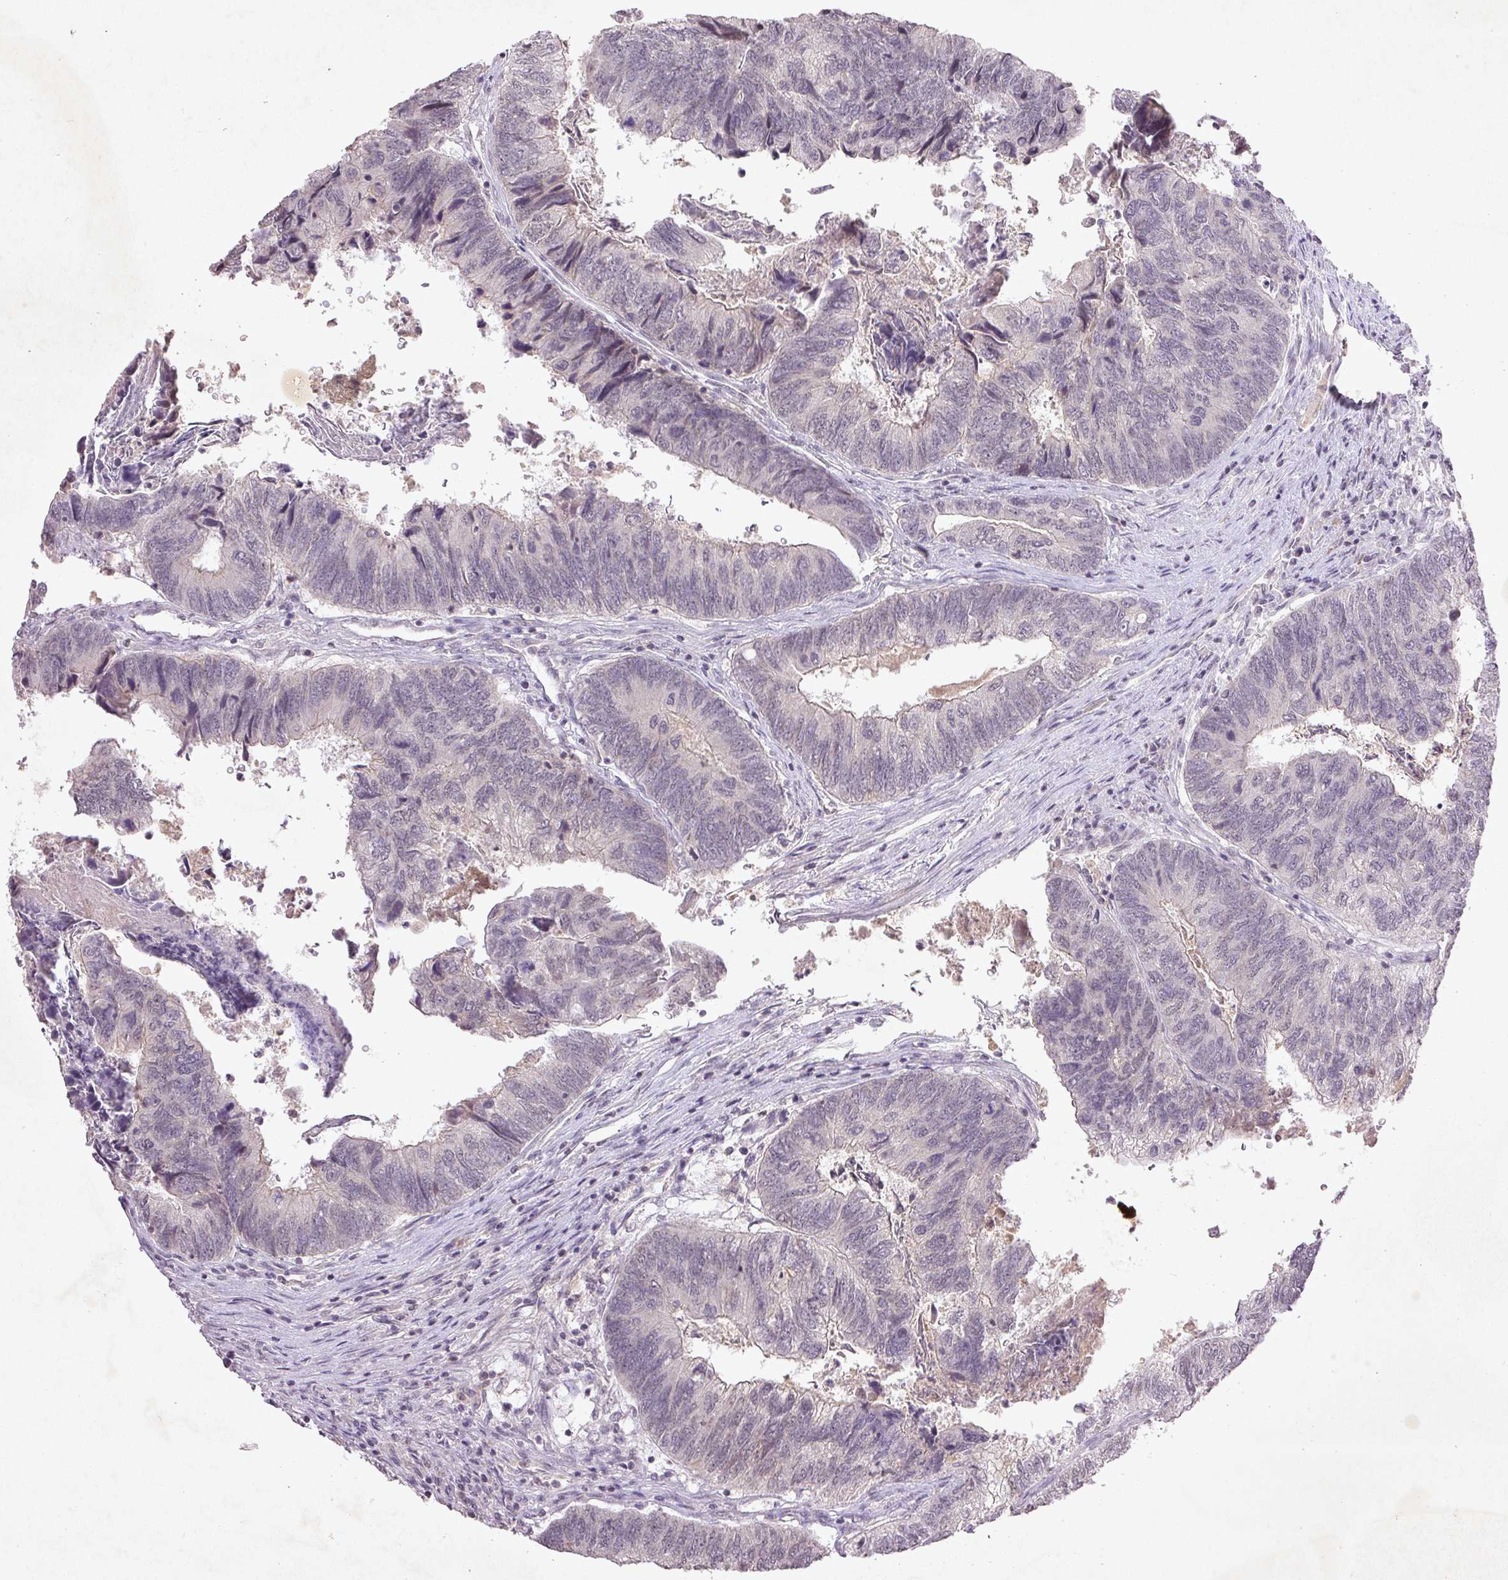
{"staining": {"intensity": "negative", "quantity": "none", "location": "none"}, "tissue": "colorectal cancer", "cell_type": "Tumor cells", "image_type": "cancer", "snomed": [{"axis": "morphology", "description": "Adenocarcinoma, NOS"}, {"axis": "topography", "description": "Colon"}], "caption": "There is no significant expression in tumor cells of colorectal cancer (adenocarcinoma).", "gene": "FAM168B", "patient": {"sex": "female", "age": 67}}